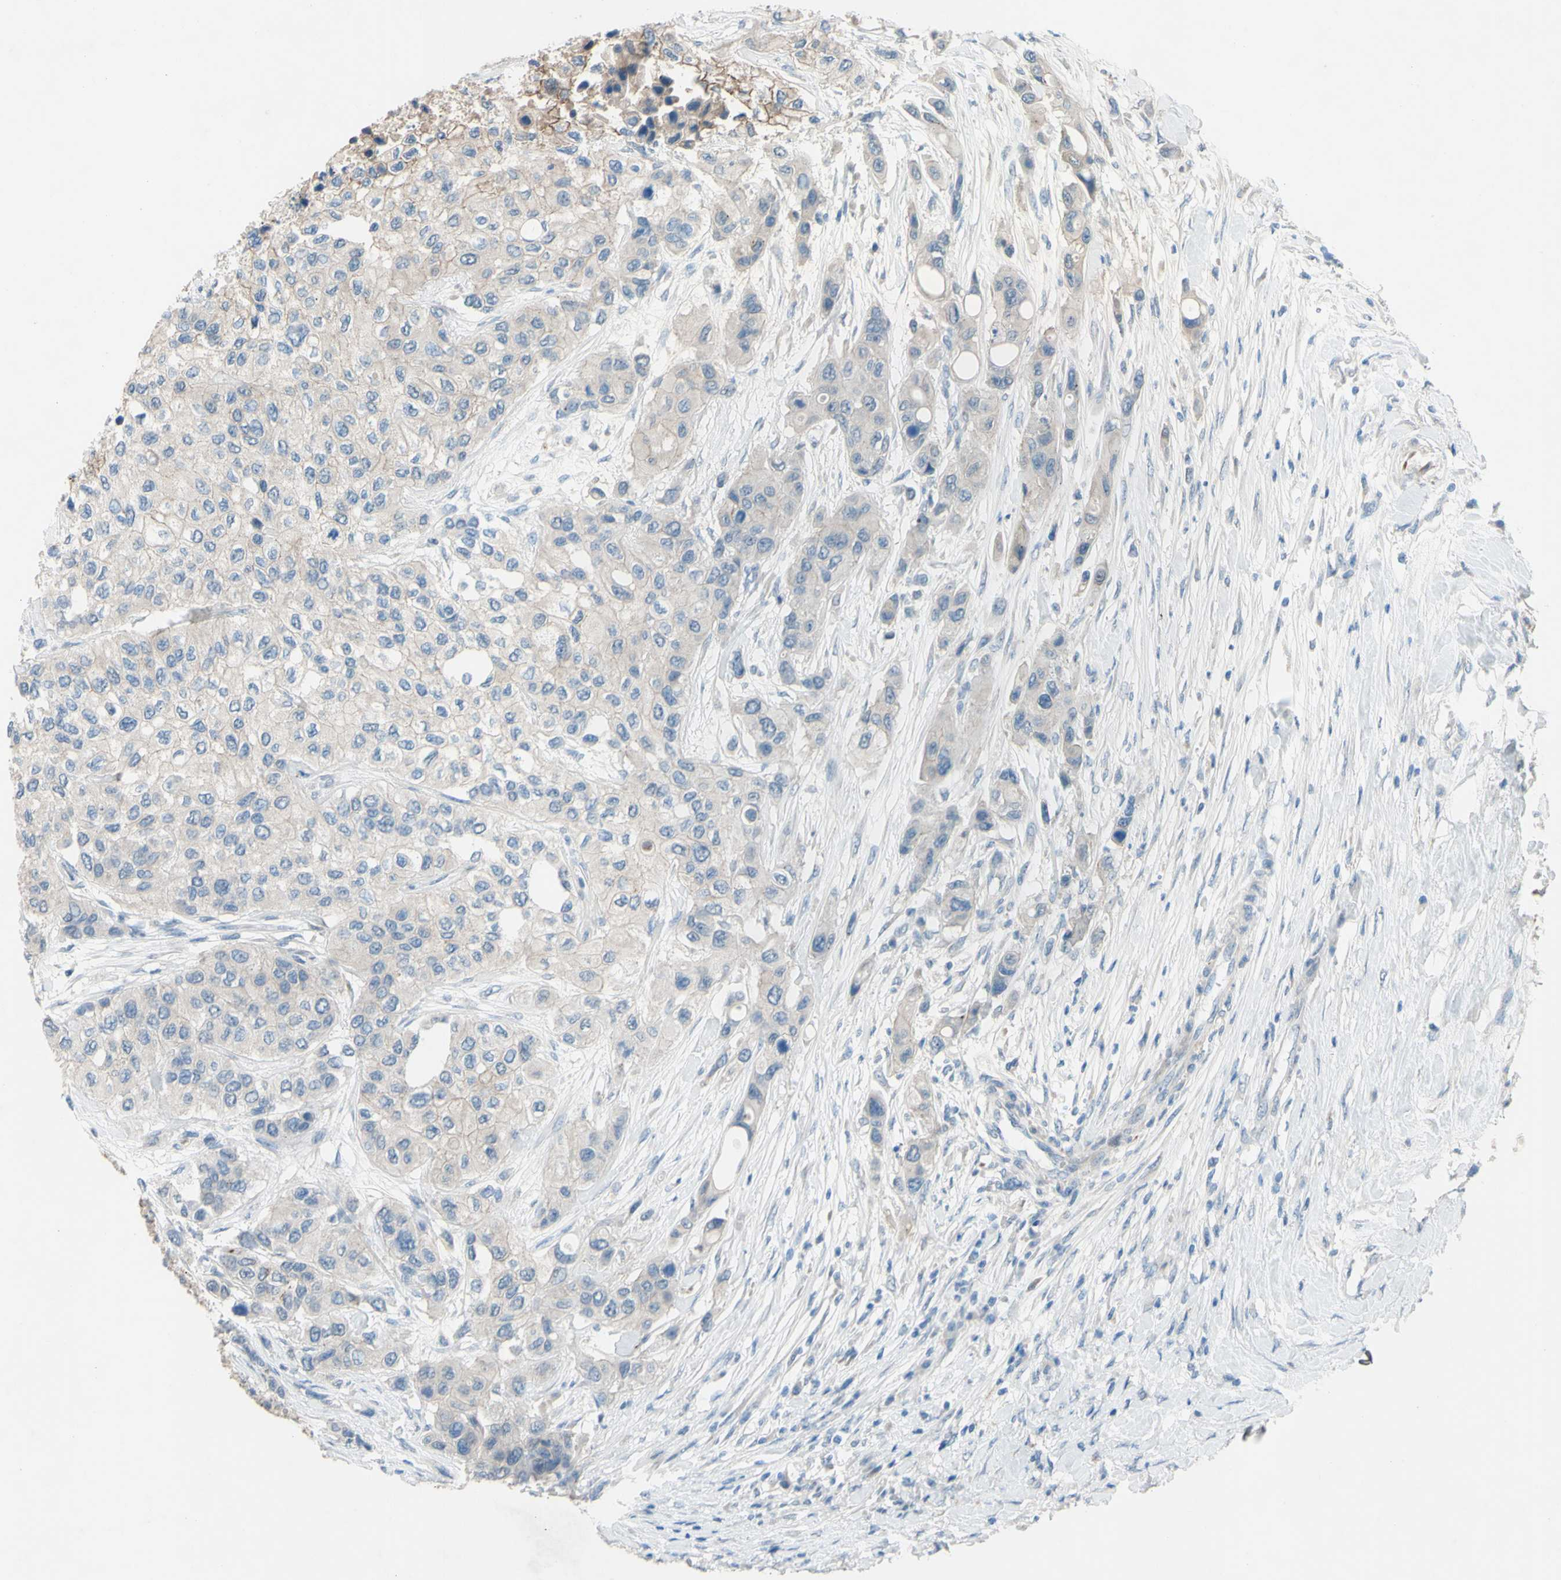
{"staining": {"intensity": "negative", "quantity": "none", "location": "none"}, "tissue": "urothelial cancer", "cell_type": "Tumor cells", "image_type": "cancer", "snomed": [{"axis": "morphology", "description": "Urothelial carcinoma, High grade"}, {"axis": "topography", "description": "Urinary bladder"}], "caption": "Tumor cells show no significant protein expression in urothelial cancer. (DAB immunohistochemistry (IHC) visualized using brightfield microscopy, high magnification).", "gene": "CDCP1", "patient": {"sex": "female", "age": 56}}